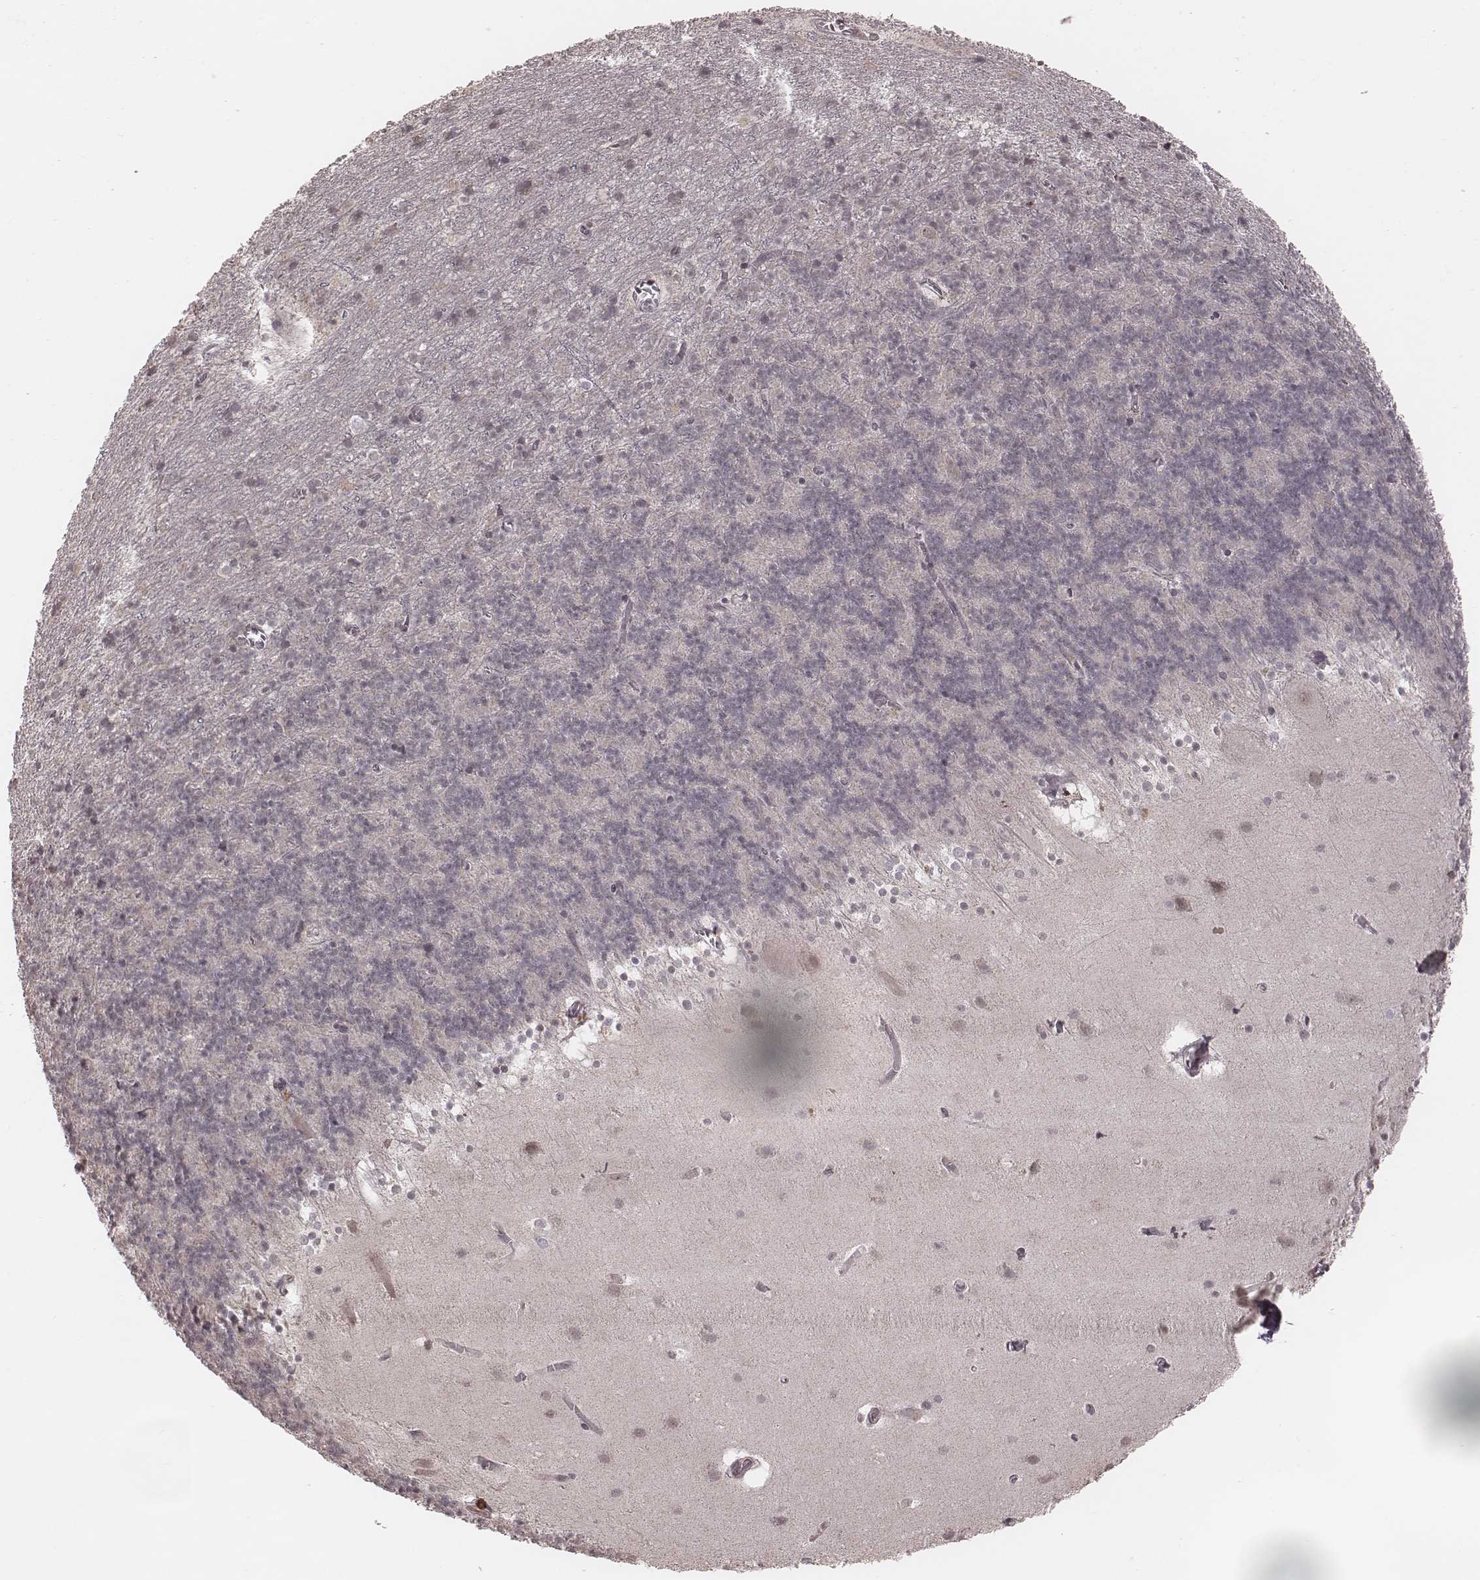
{"staining": {"intensity": "negative", "quantity": "none", "location": "none"}, "tissue": "cerebellum", "cell_type": "Cells in granular layer", "image_type": "normal", "snomed": [{"axis": "morphology", "description": "Normal tissue, NOS"}, {"axis": "topography", "description": "Cerebellum"}], "caption": "Immunohistochemistry (IHC) of benign human cerebellum shows no staining in cells in granular layer. (DAB (3,3'-diaminobenzidine) immunohistochemistry (IHC) visualized using brightfield microscopy, high magnification).", "gene": "IL5", "patient": {"sex": "male", "age": 70}}